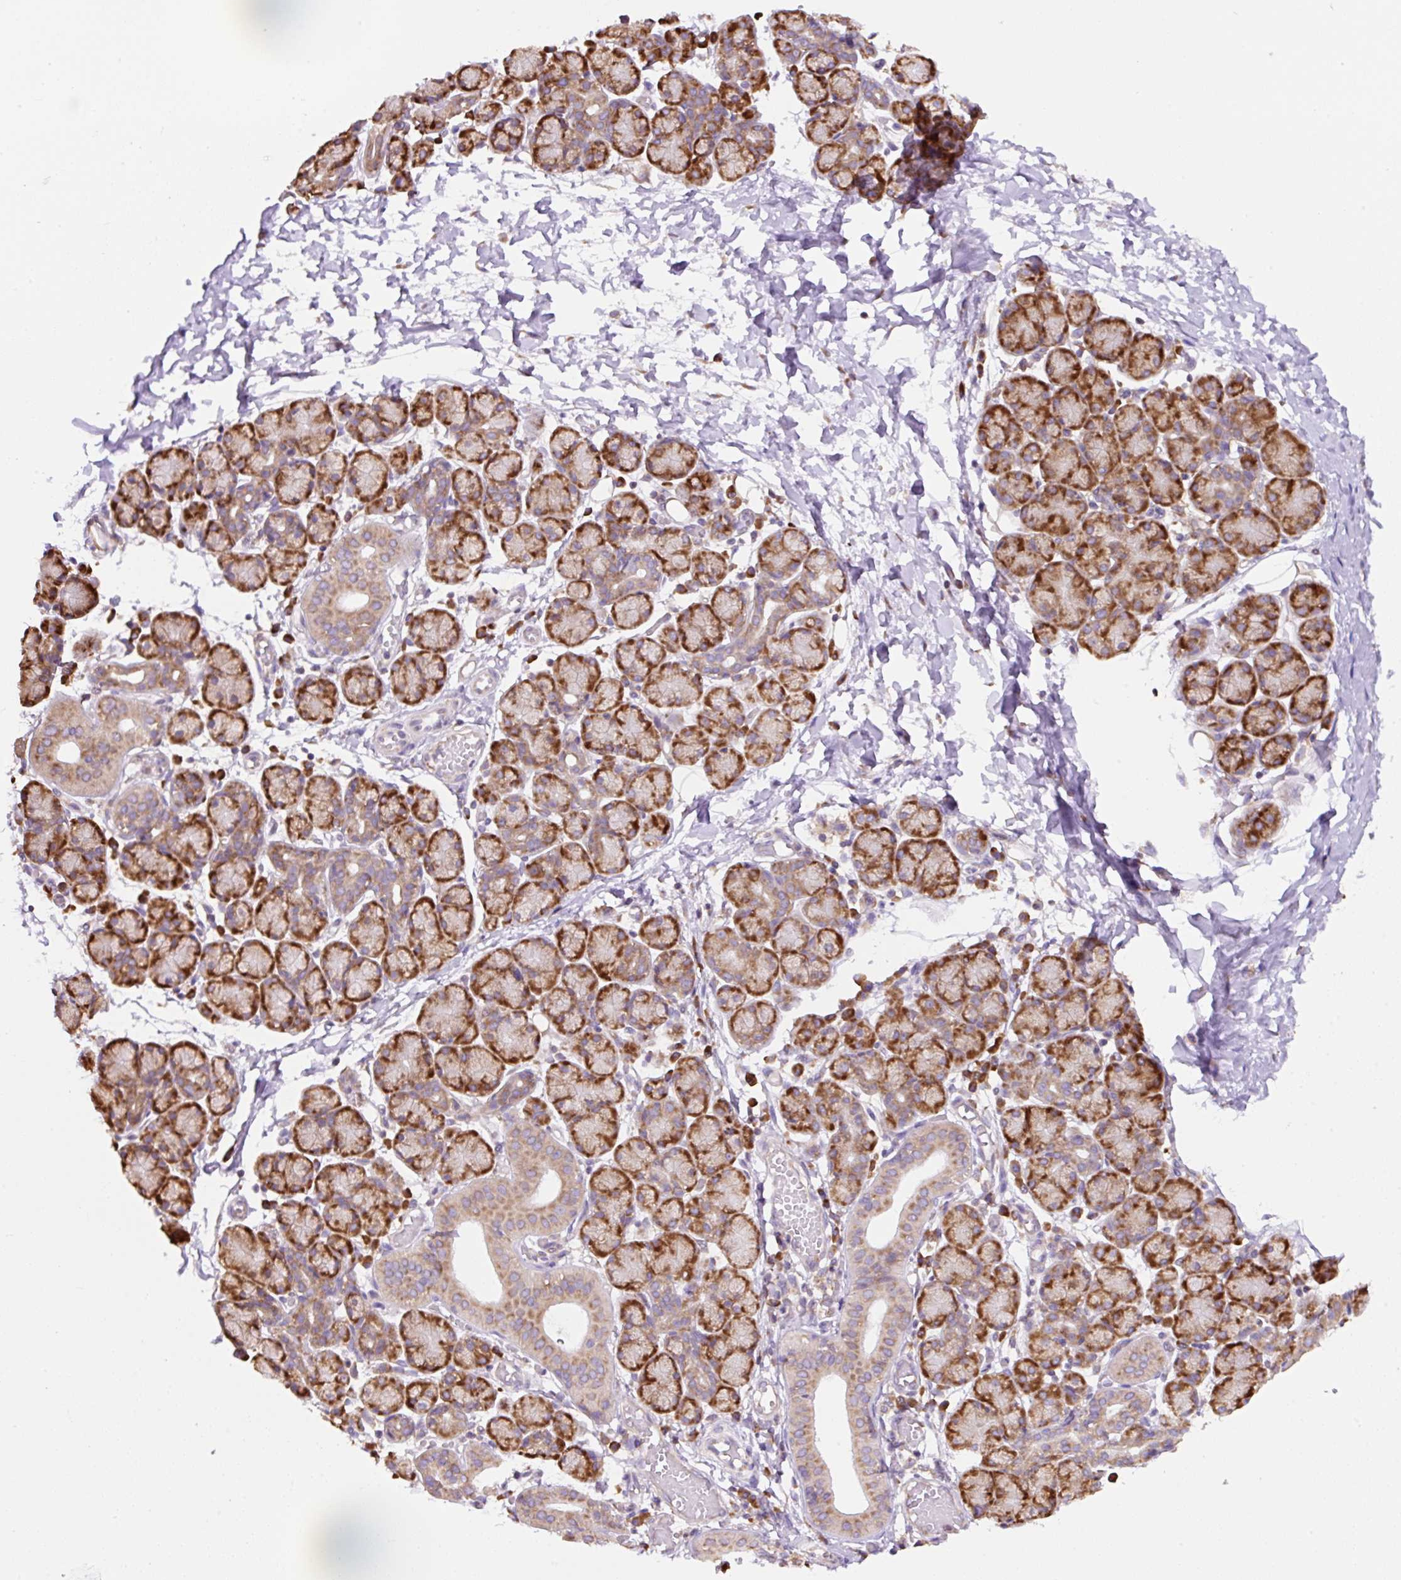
{"staining": {"intensity": "strong", "quantity": ">75%", "location": "cytoplasmic/membranous"}, "tissue": "salivary gland", "cell_type": "Glandular cells", "image_type": "normal", "snomed": [{"axis": "morphology", "description": "Normal tissue, NOS"}, {"axis": "morphology", "description": "Inflammation, NOS"}, {"axis": "topography", "description": "Lymph node"}, {"axis": "topography", "description": "Salivary gland"}], "caption": "Immunohistochemistry (IHC) of benign human salivary gland displays high levels of strong cytoplasmic/membranous positivity in approximately >75% of glandular cells.", "gene": "RPS23", "patient": {"sex": "male", "age": 3}}